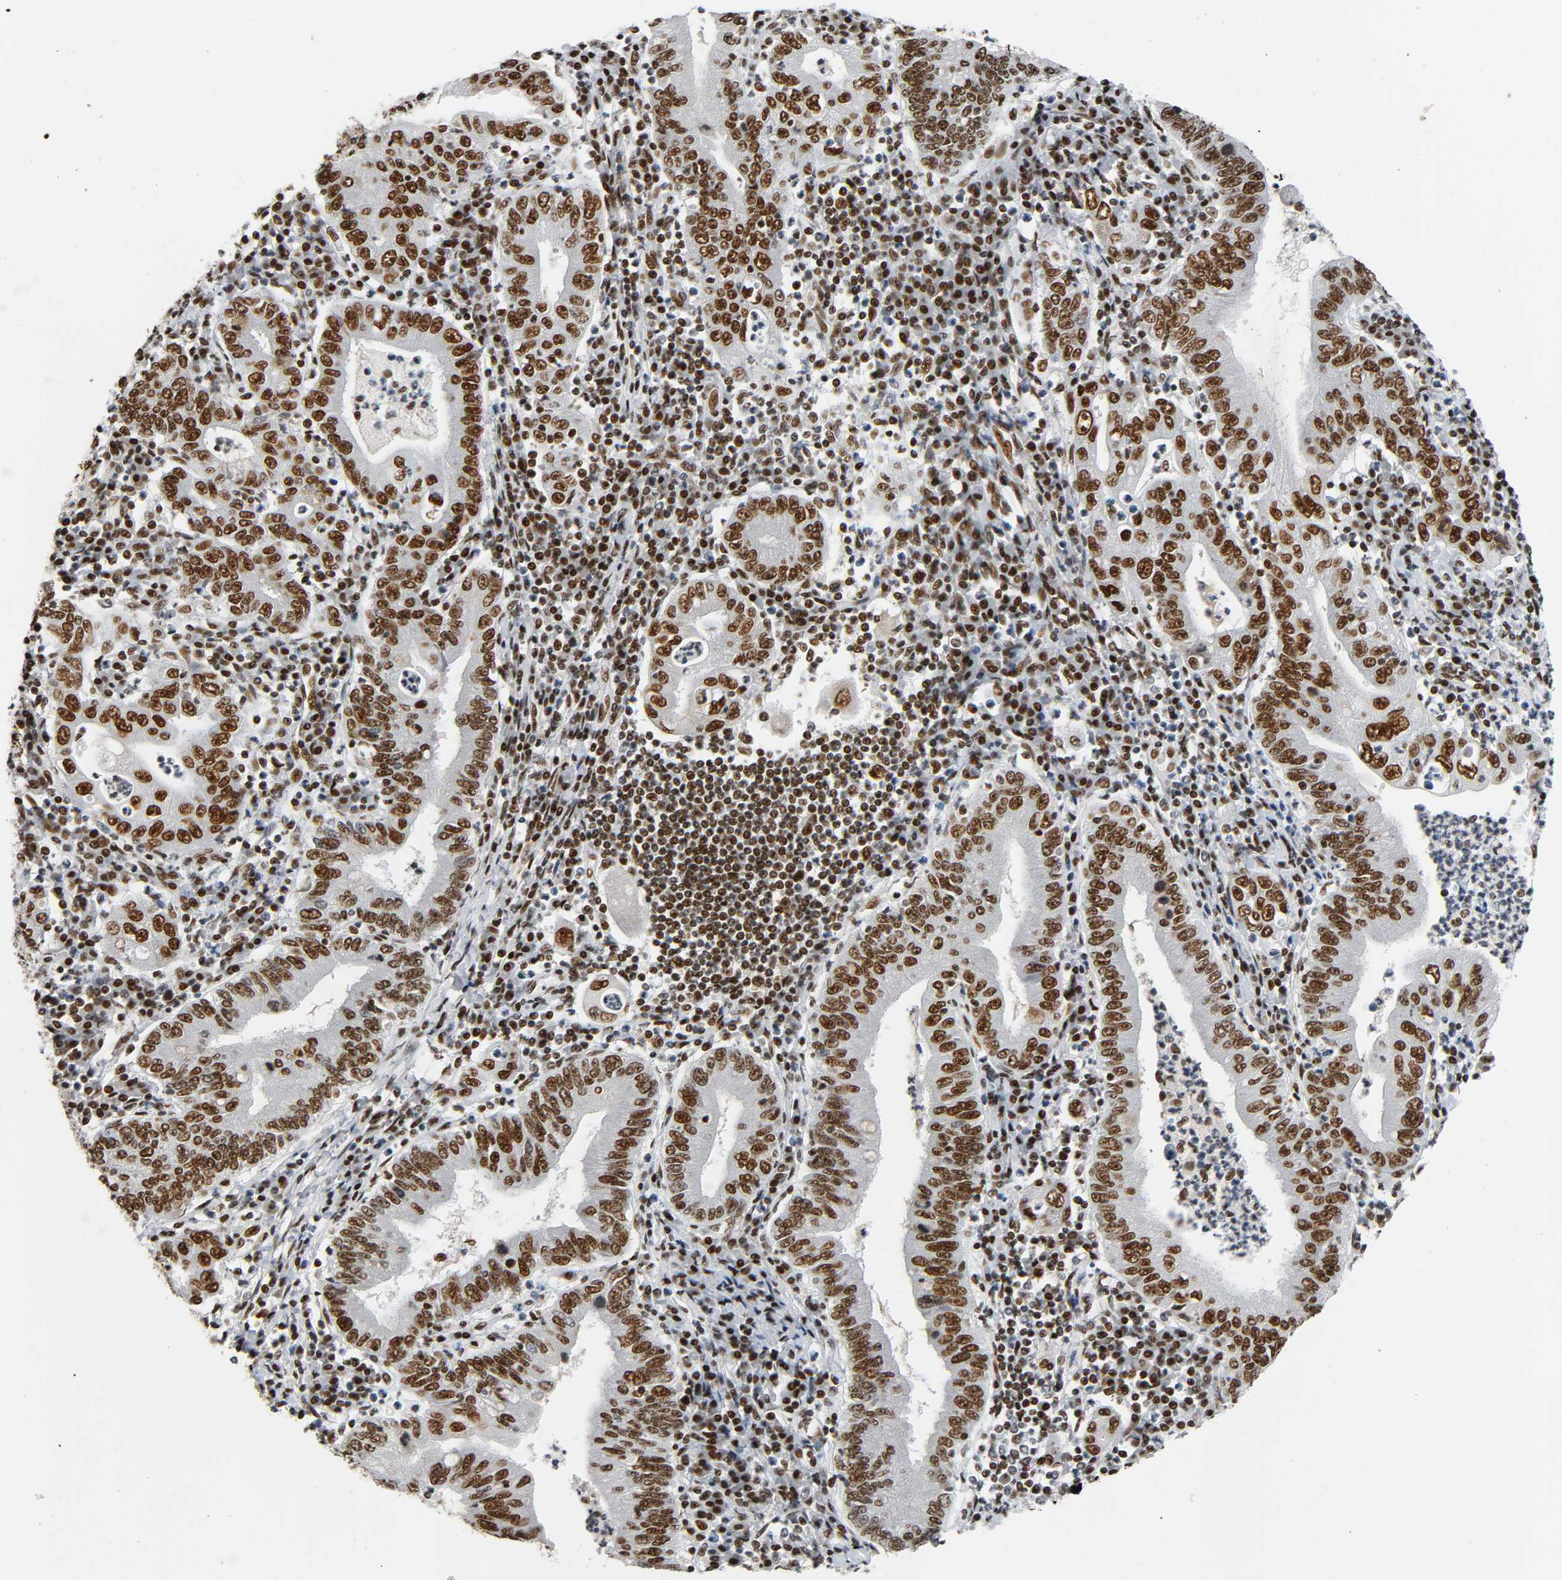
{"staining": {"intensity": "strong", "quantity": ">75%", "location": "nuclear"}, "tissue": "stomach cancer", "cell_type": "Tumor cells", "image_type": "cancer", "snomed": [{"axis": "morphology", "description": "Normal tissue, NOS"}, {"axis": "morphology", "description": "Adenocarcinoma, NOS"}, {"axis": "topography", "description": "Esophagus"}, {"axis": "topography", "description": "Stomach, upper"}, {"axis": "topography", "description": "Peripheral nerve tissue"}], "caption": "Protein expression by IHC shows strong nuclear staining in about >75% of tumor cells in stomach cancer.", "gene": "CDK9", "patient": {"sex": "male", "age": 62}}